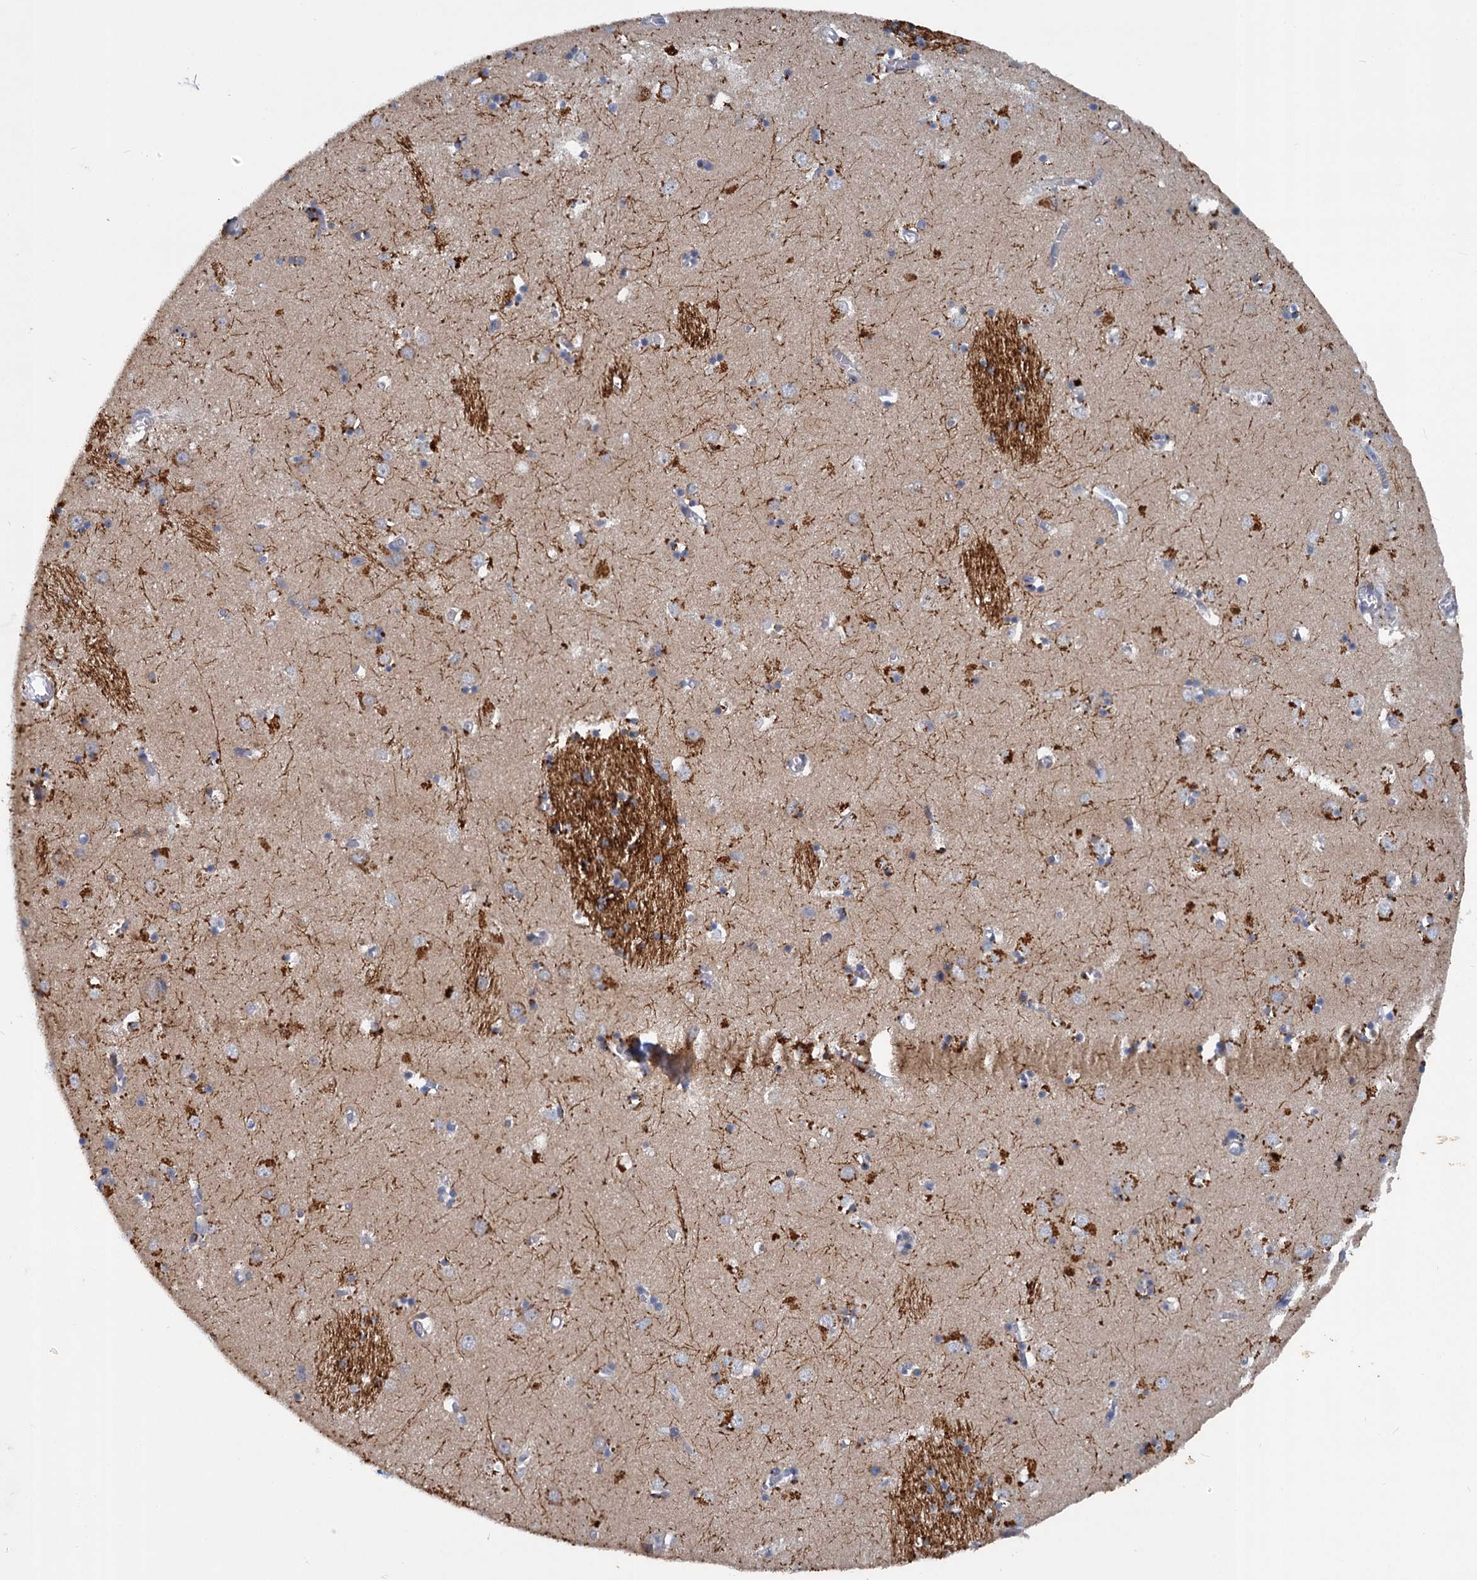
{"staining": {"intensity": "moderate", "quantity": "<25%", "location": "cytoplasmic/membranous"}, "tissue": "caudate", "cell_type": "Glial cells", "image_type": "normal", "snomed": [{"axis": "morphology", "description": "Normal tissue, NOS"}, {"axis": "topography", "description": "Lateral ventricle wall"}], "caption": "Immunohistochemistry (IHC) image of benign caudate: human caudate stained using immunohistochemistry demonstrates low levels of moderate protein expression localized specifically in the cytoplasmic/membranous of glial cells, appearing as a cytoplasmic/membranous brown color.", "gene": "SLC2A7", "patient": {"sex": "male", "age": 70}}